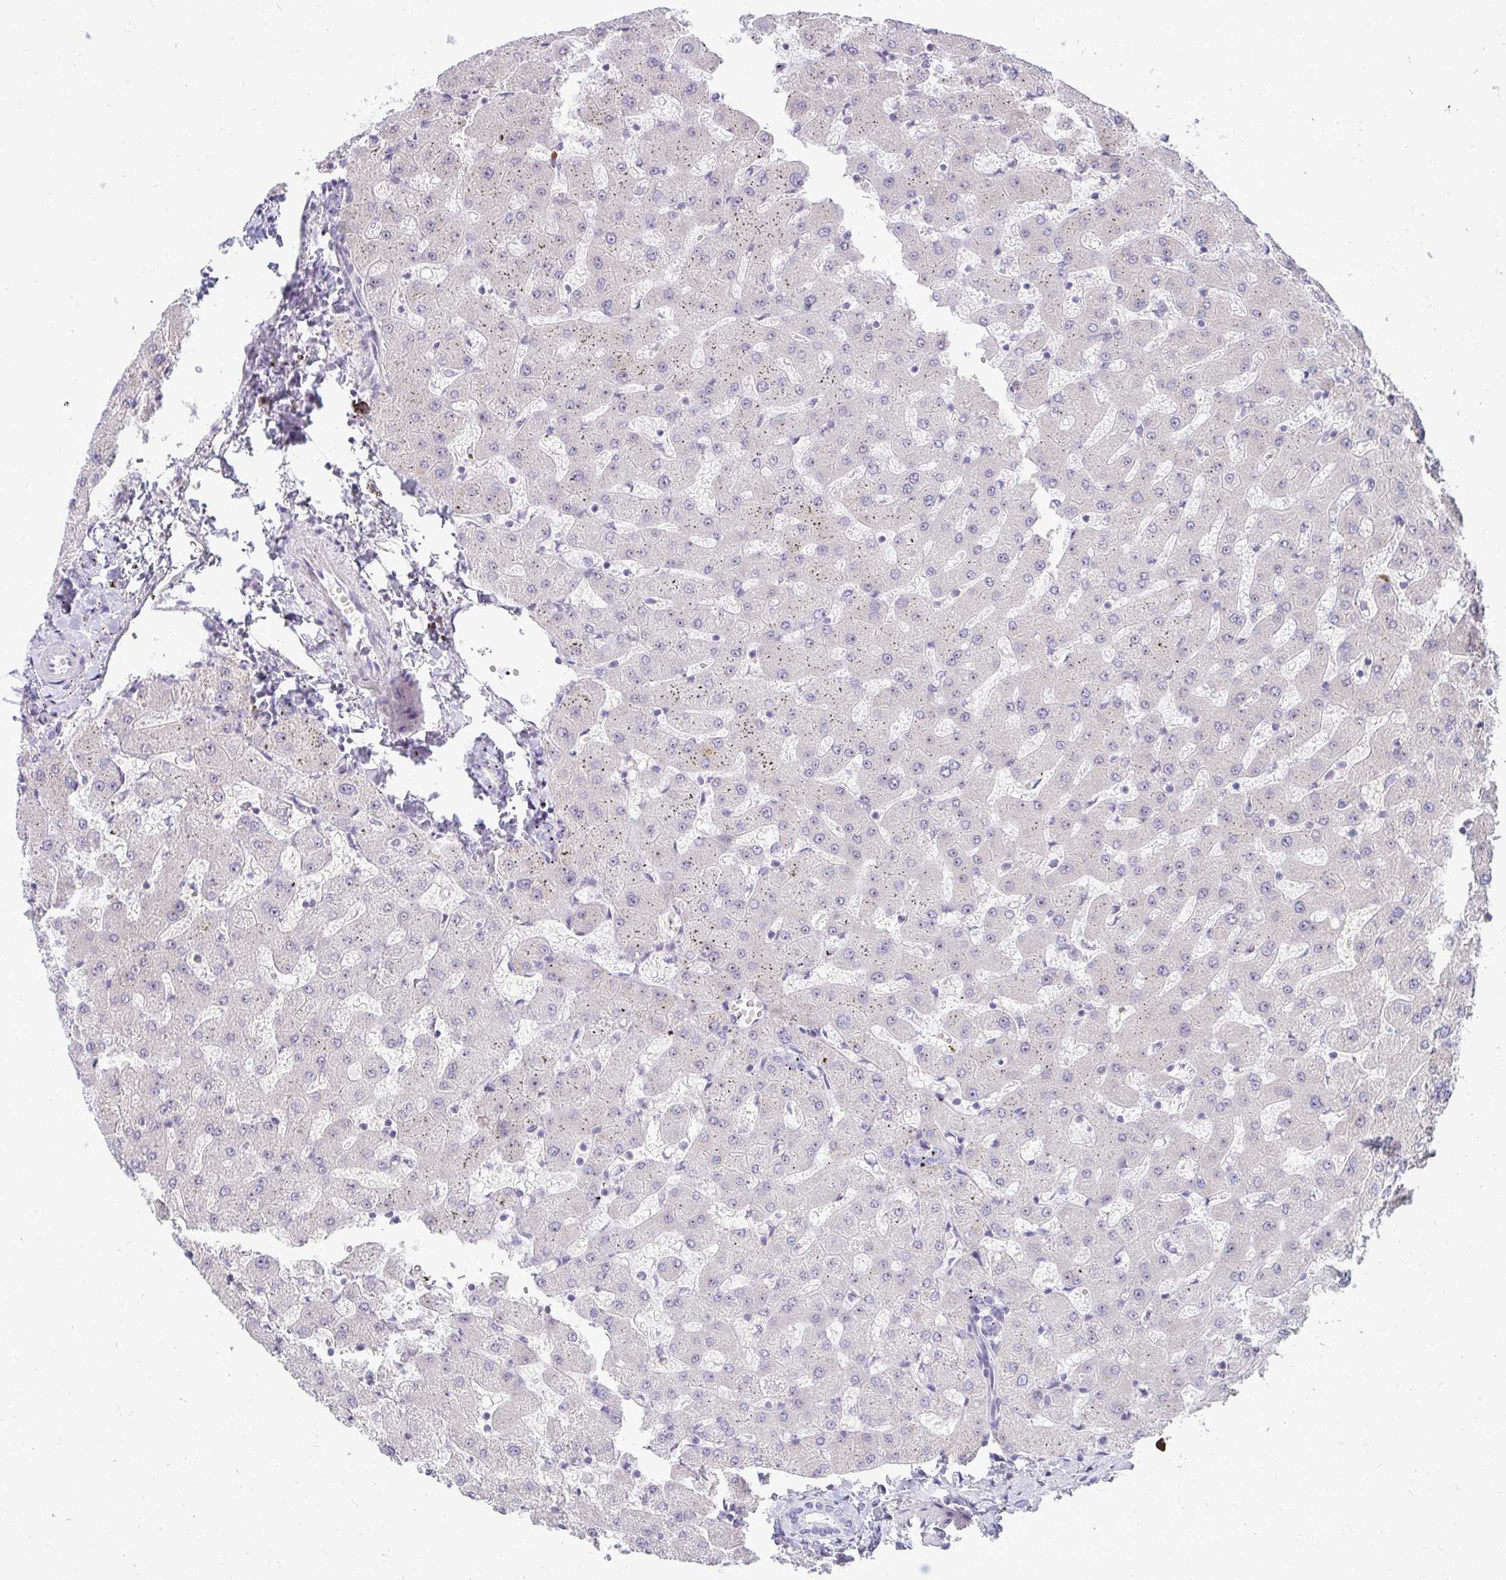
{"staining": {"intensity": "negative", "quantity": "none", "location": "none"}, "tissue": "liver", "cell_type": "Cholangiocytes", "image_type": "normal", "snomed": [{"axis": "morphology", "description": "Normal tissue, NOS"}, {"axis": "topography", "description": "Liver"}], "caption": "Human liver stained for a protein using IHC shows no expression in cholangiocytes.", "gene": "FAM9A", "patient": {"sex": "female", "age": 63}}